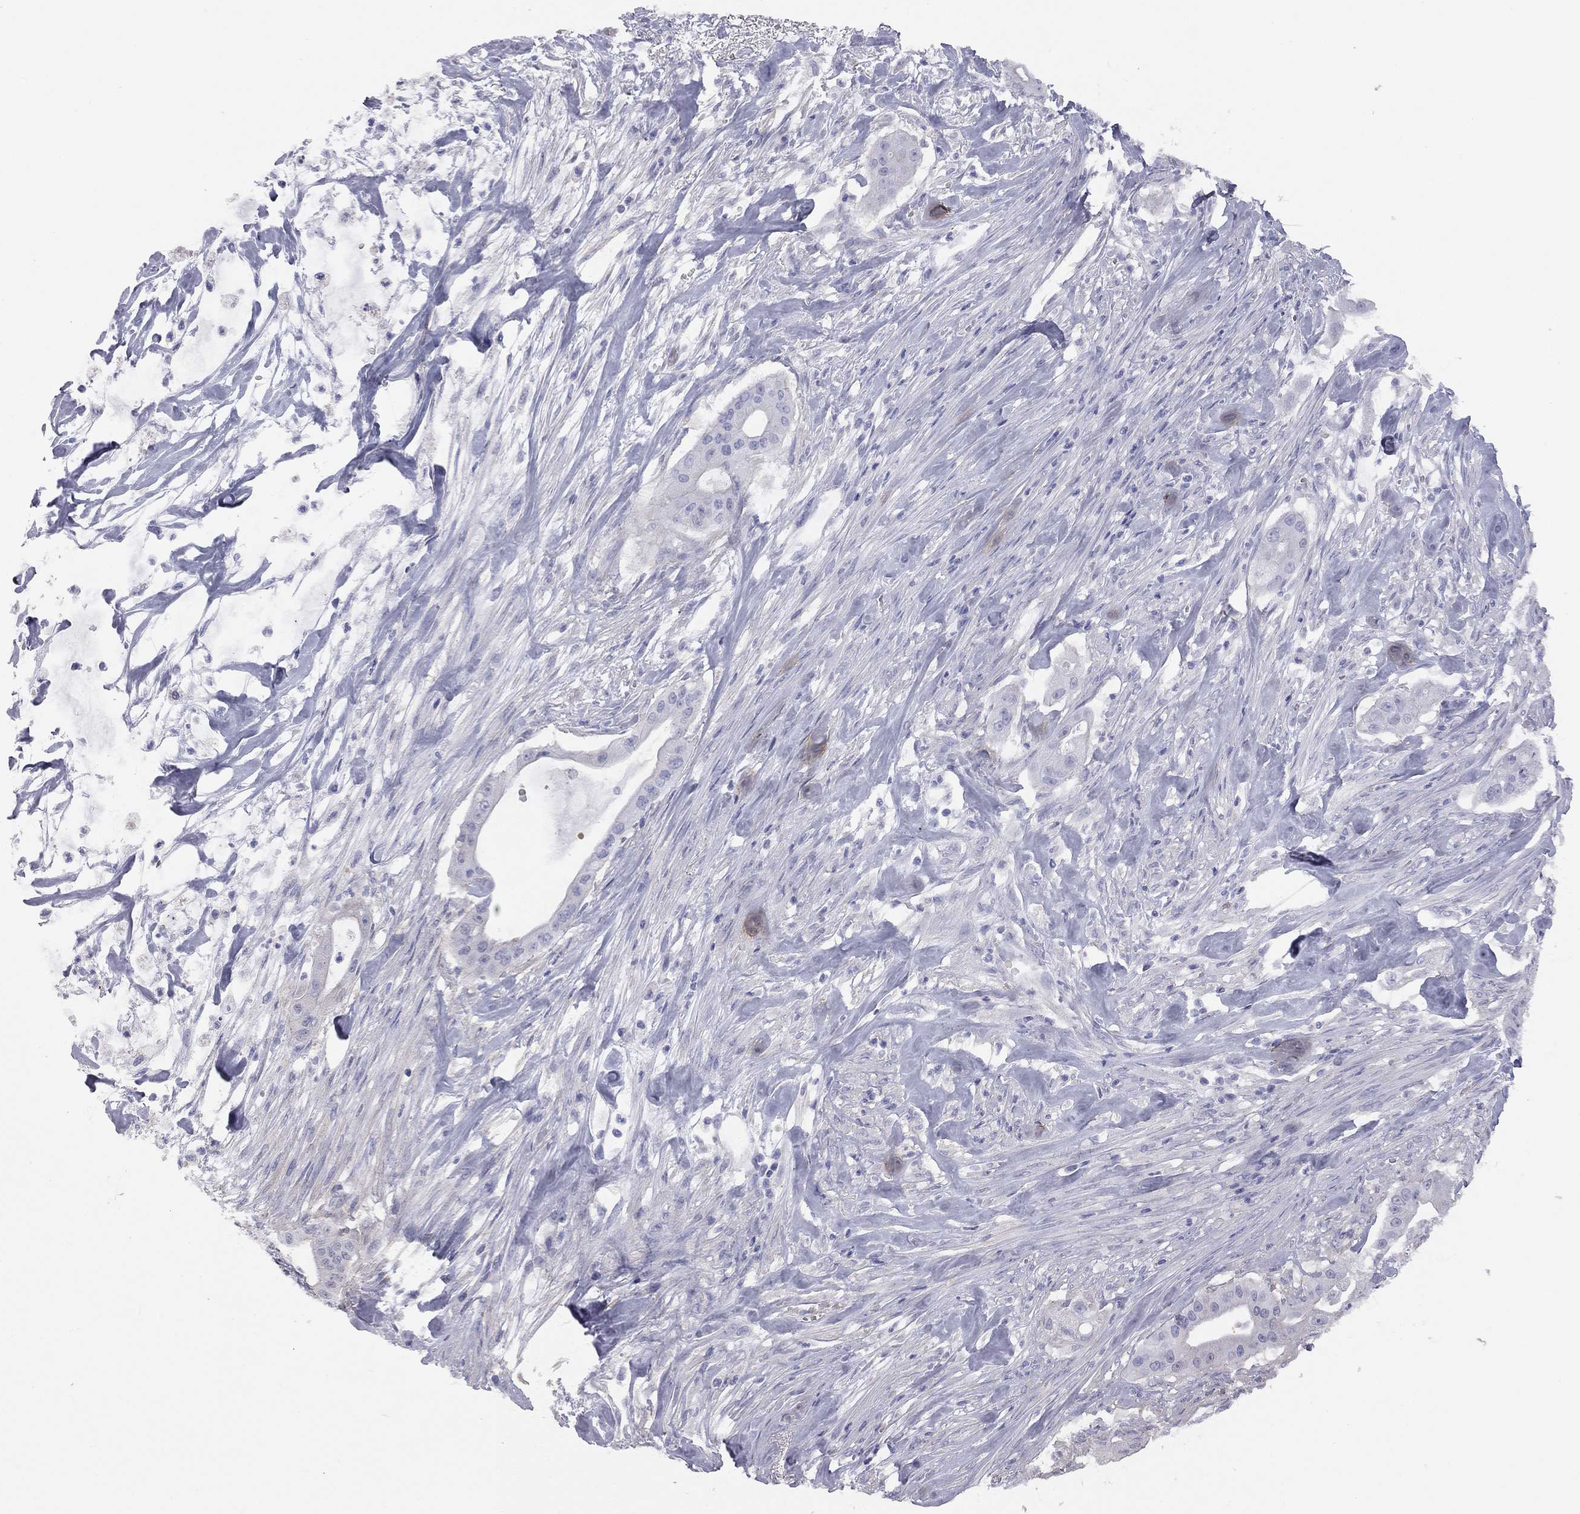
{"staining": {"intensity": "negative", "quantity": "none", "location": "none"}, "tissue": "pancreatic cancer", "cell_type": "Tumor cells", "image_type": "cancer", "snomed": [{"axis": "morphology", "description": "Normal tissue, NOS"}, {"axis": "morphology", "description": "Inflammation, NOS"}, {"axis": "morphology", "description": "Adenocarcinoma, NOS"}, {"axis": "topography", "description": "Pancreas"}], "caption": "There is no significant staining in tumor cells of pancreatic adenocarcinoma. The staining is performed using DAB brown chromogen with nuclei counter-stained in using hematoxylin.", "gene": "ADCYAP1", "patient": {"sex": "male", "age": 57}}